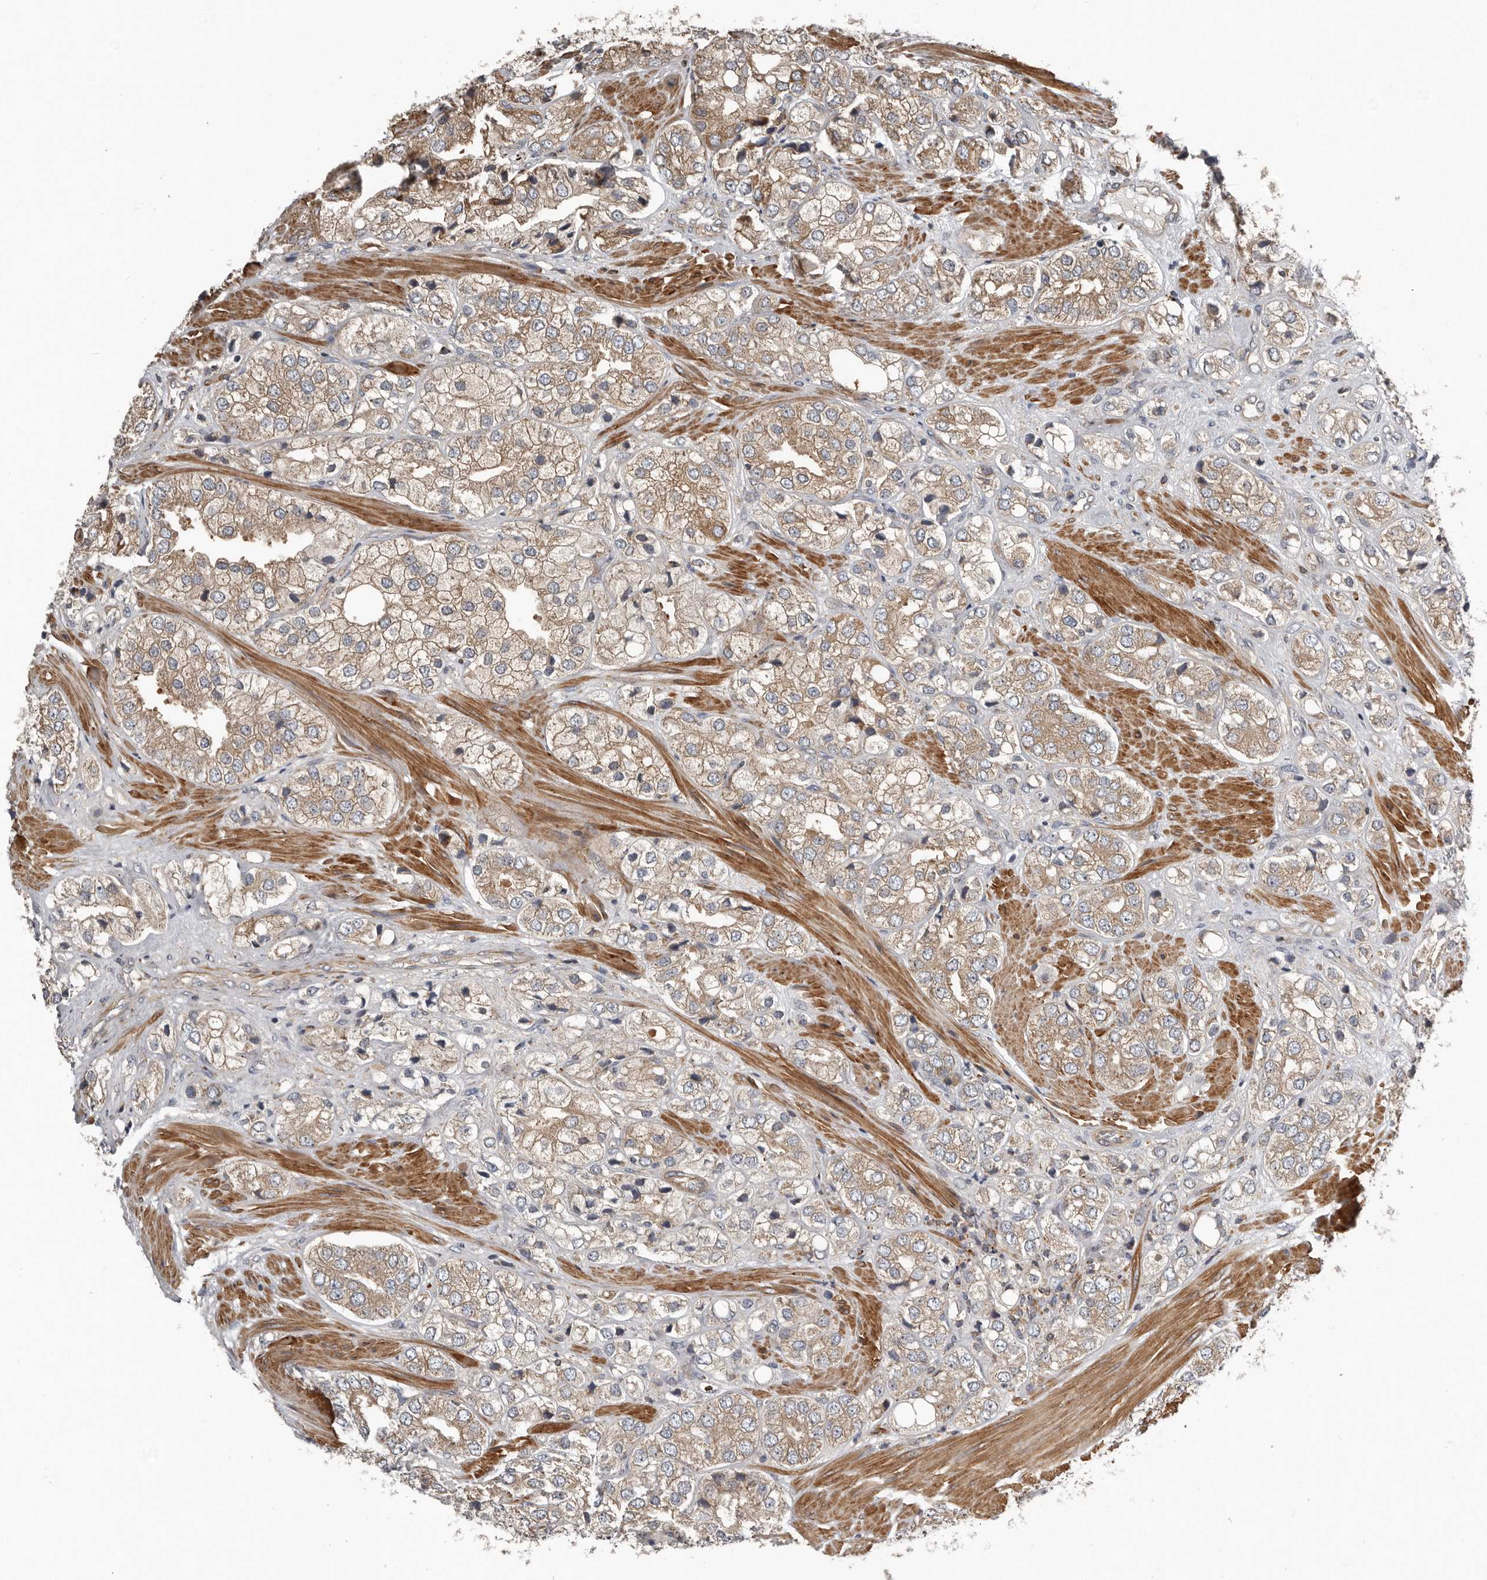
{"staining": {"intensity": "weak", "quantity": ">75%", "location": "cytoplasmic/membranous"}, "tissue": "prostate cancer", "cell_type": "Tumor cells", "image_type": "cancer", "snomed": [{"axis": "morphology", "description": "Adenocarcinoma, High grade"}, {"axis": "topography", "description": "Prostate"}], "caption": "Human adenocarcinoma (high-grade) (prostate) stained with a brown dye demonstrates weak cytoplasmic/membranous positive expression in approximately >75% of tumor cells.", "gene": "FBXO31", "patient": {"sex": "male", "age": 50}}